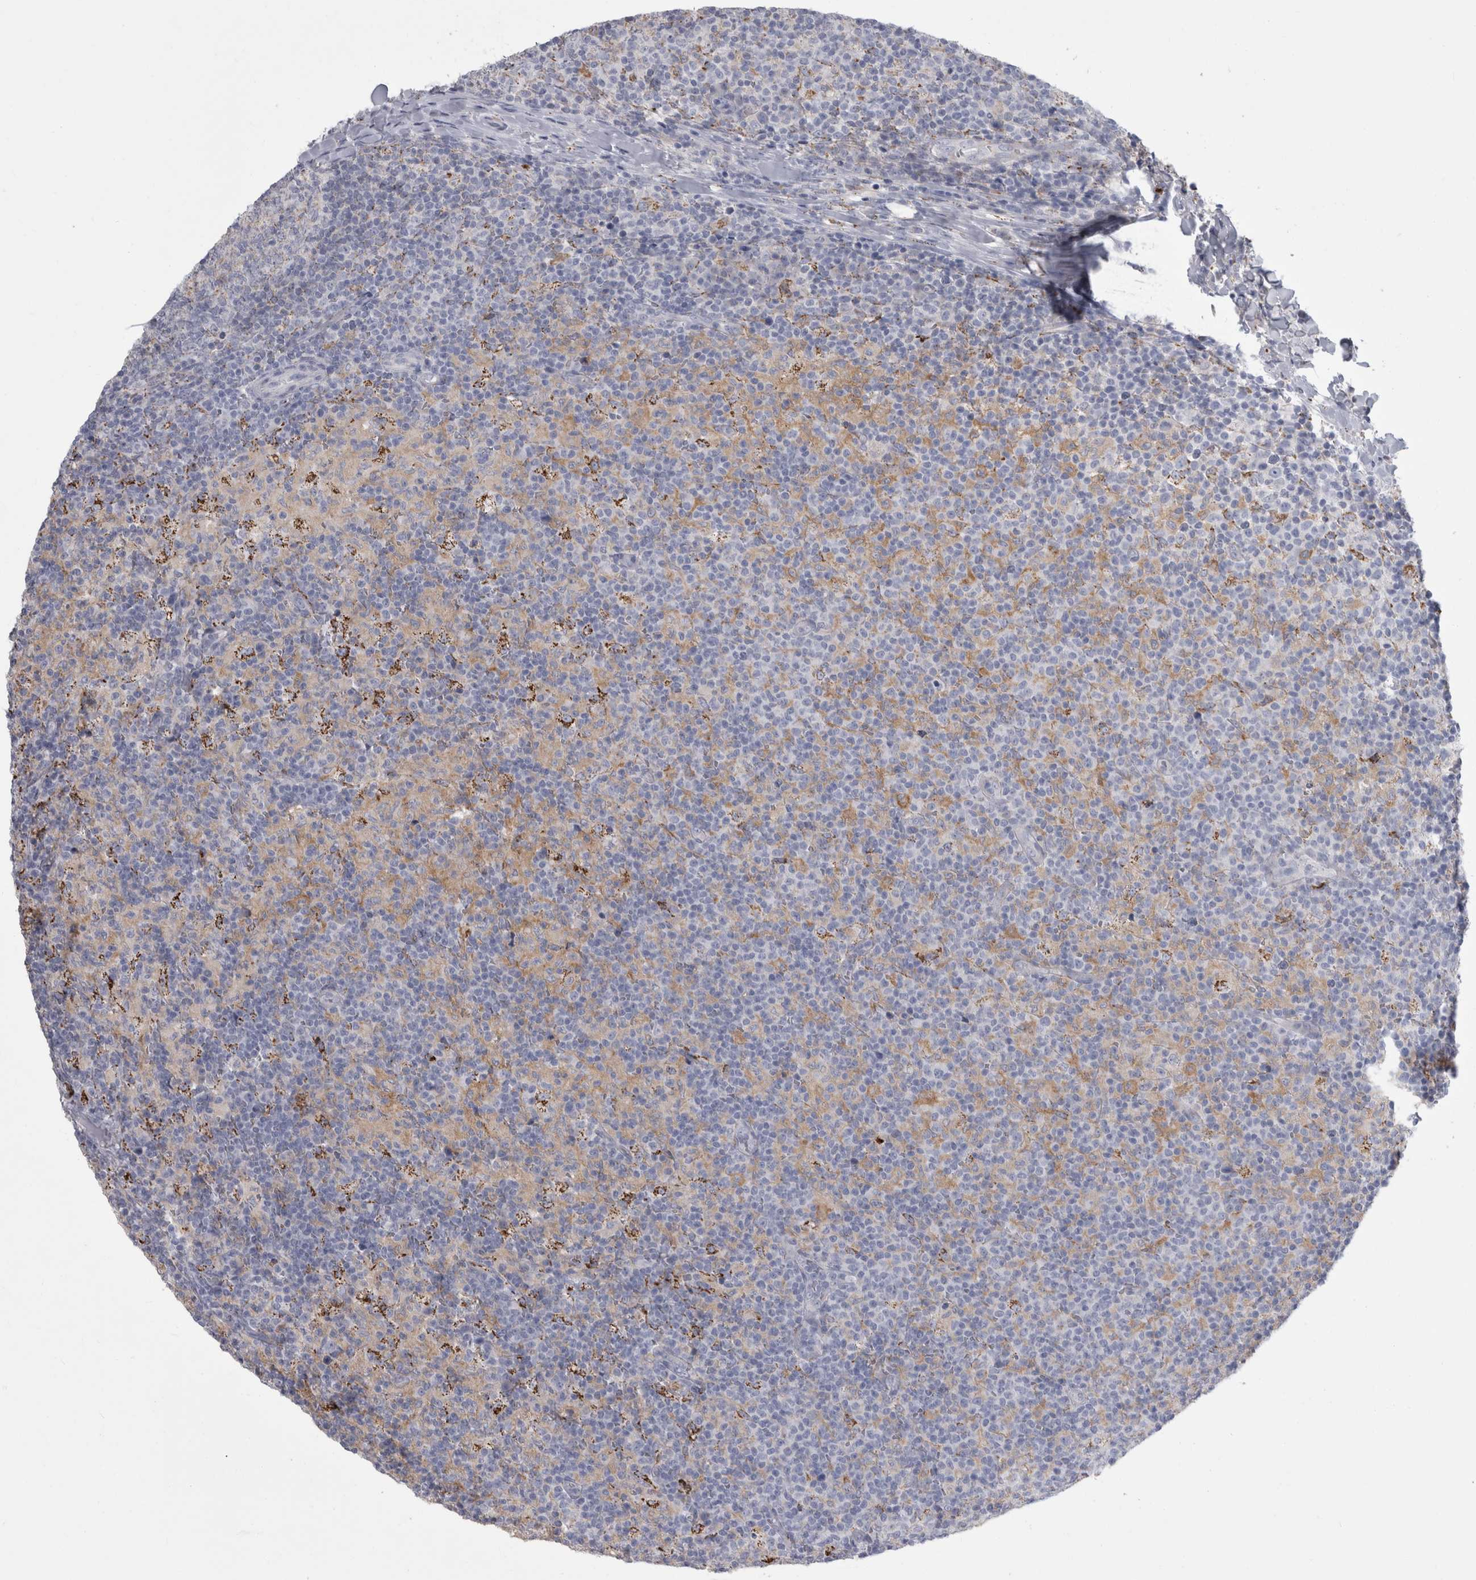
{"staining": {"intensity": "moderate", "quantity": "<25%", "location": "cytoplasmic/membranous"}, "tissue": "lymph node", "cell_type": "Germinal center cells", "image_type": "normal", "snomed": [{"axis": "morphology", "description": "Normal tissue, NOS"}, {"axis": "morphology", "description": "Inflammation, NOS"}, {"axis": "topography", "description": "Lymph node"}], "caption": "Immunohistochemistry histopathology image of normal lymph node stained for a protein (brown), which shows low levels of moderate cytoplasmic/membranous staining in approximately <25% of germinal center cells.", "gene": "GATM", "patient": {"sex": "male", "age": 55}}